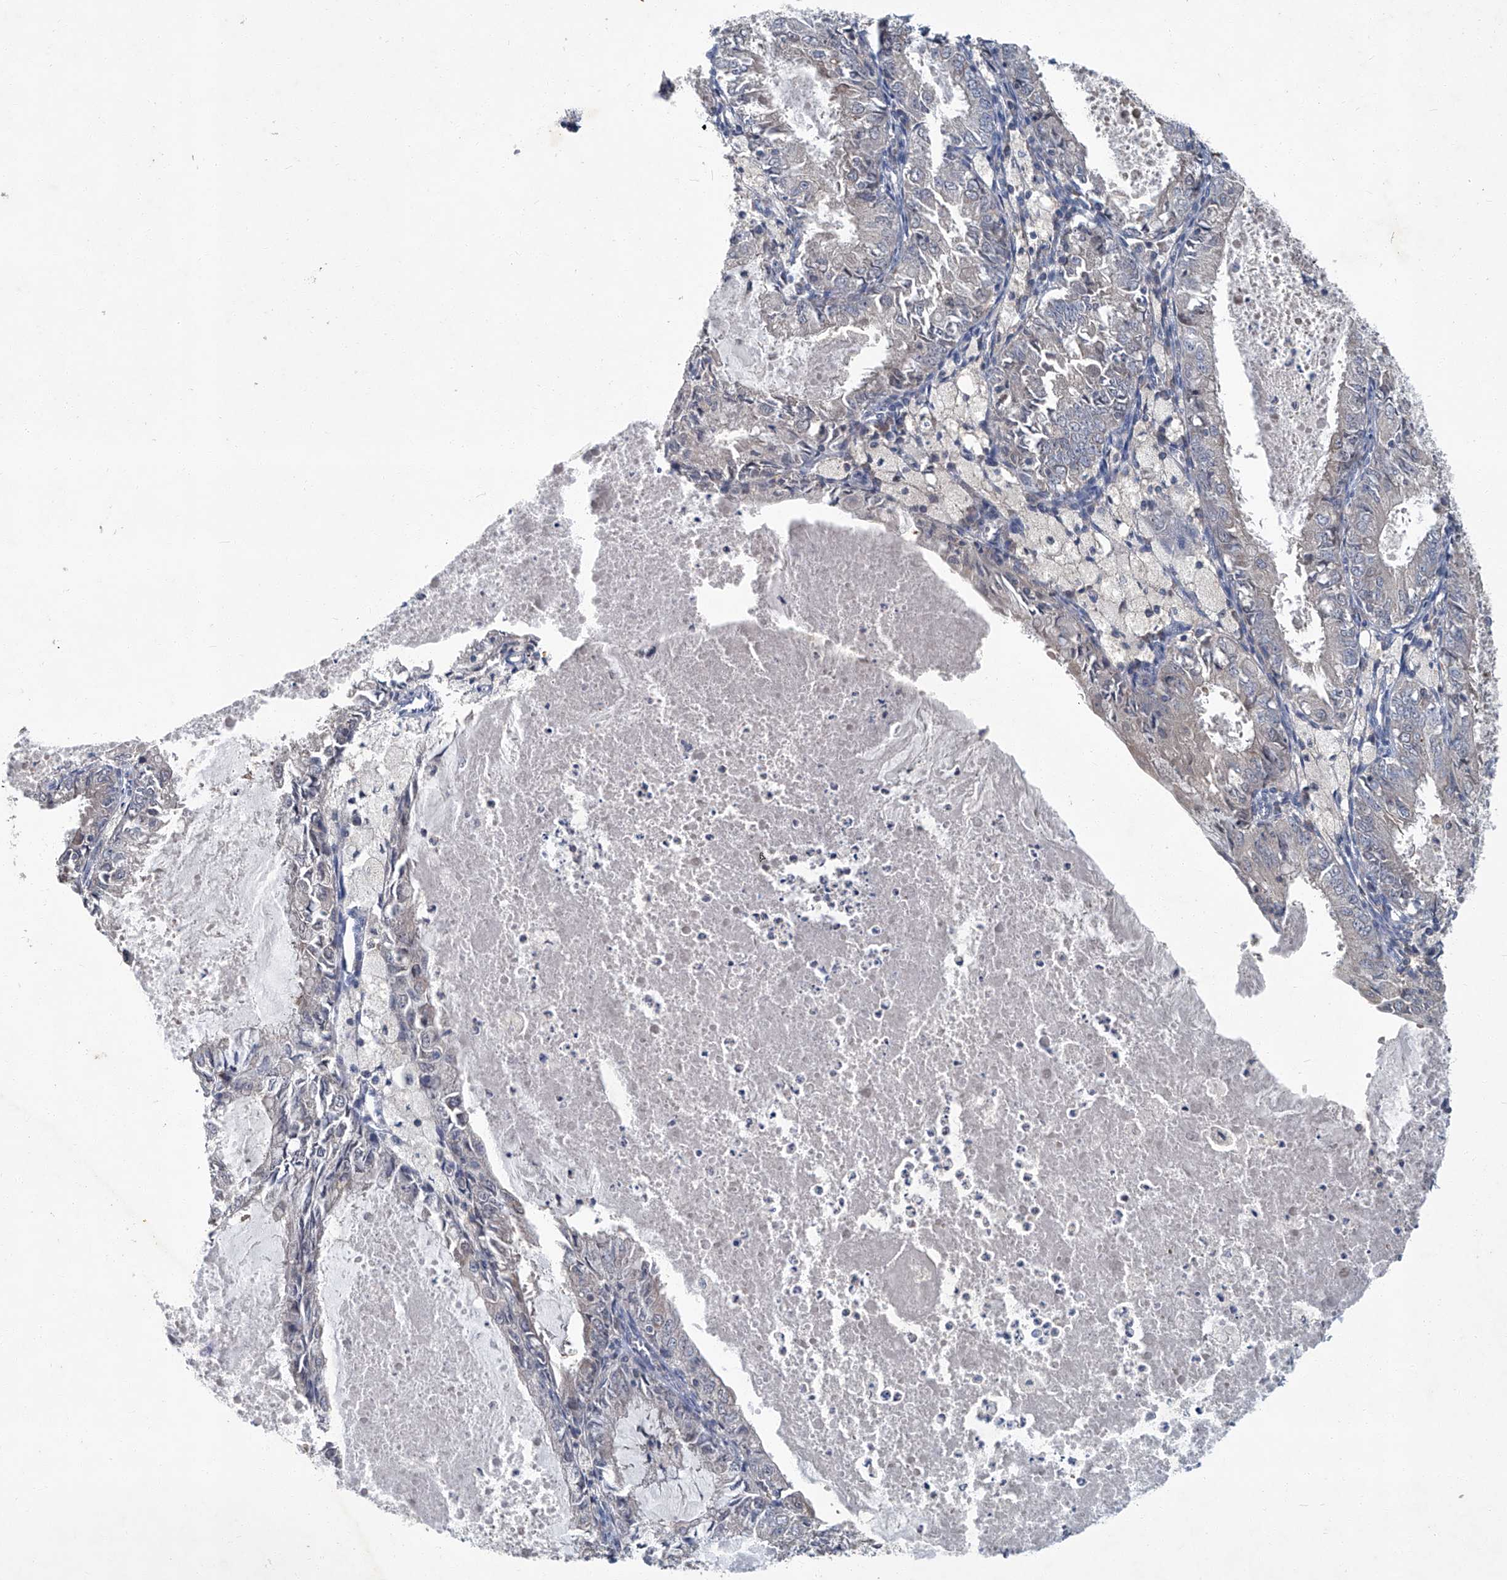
{"staining": {"intensity": "negative", "quantity": "none", "location": "none"}, "tissue": "endometrial cancer", "cell_type": "Tumor cells", "image_type": "cancer", "snomed": [{"axis": "morphology", "description": "Adenocarcinoma, NOS"}, {"axis": "topography", "description": "Endometrium"}], "caption": "Immunohistochemistry (IHC) of endometrial adenocarcinoma reveals no staining in tumor cells.", "gene": "ANKRD34A", "patient": {"sex": "female", "age": 57}}